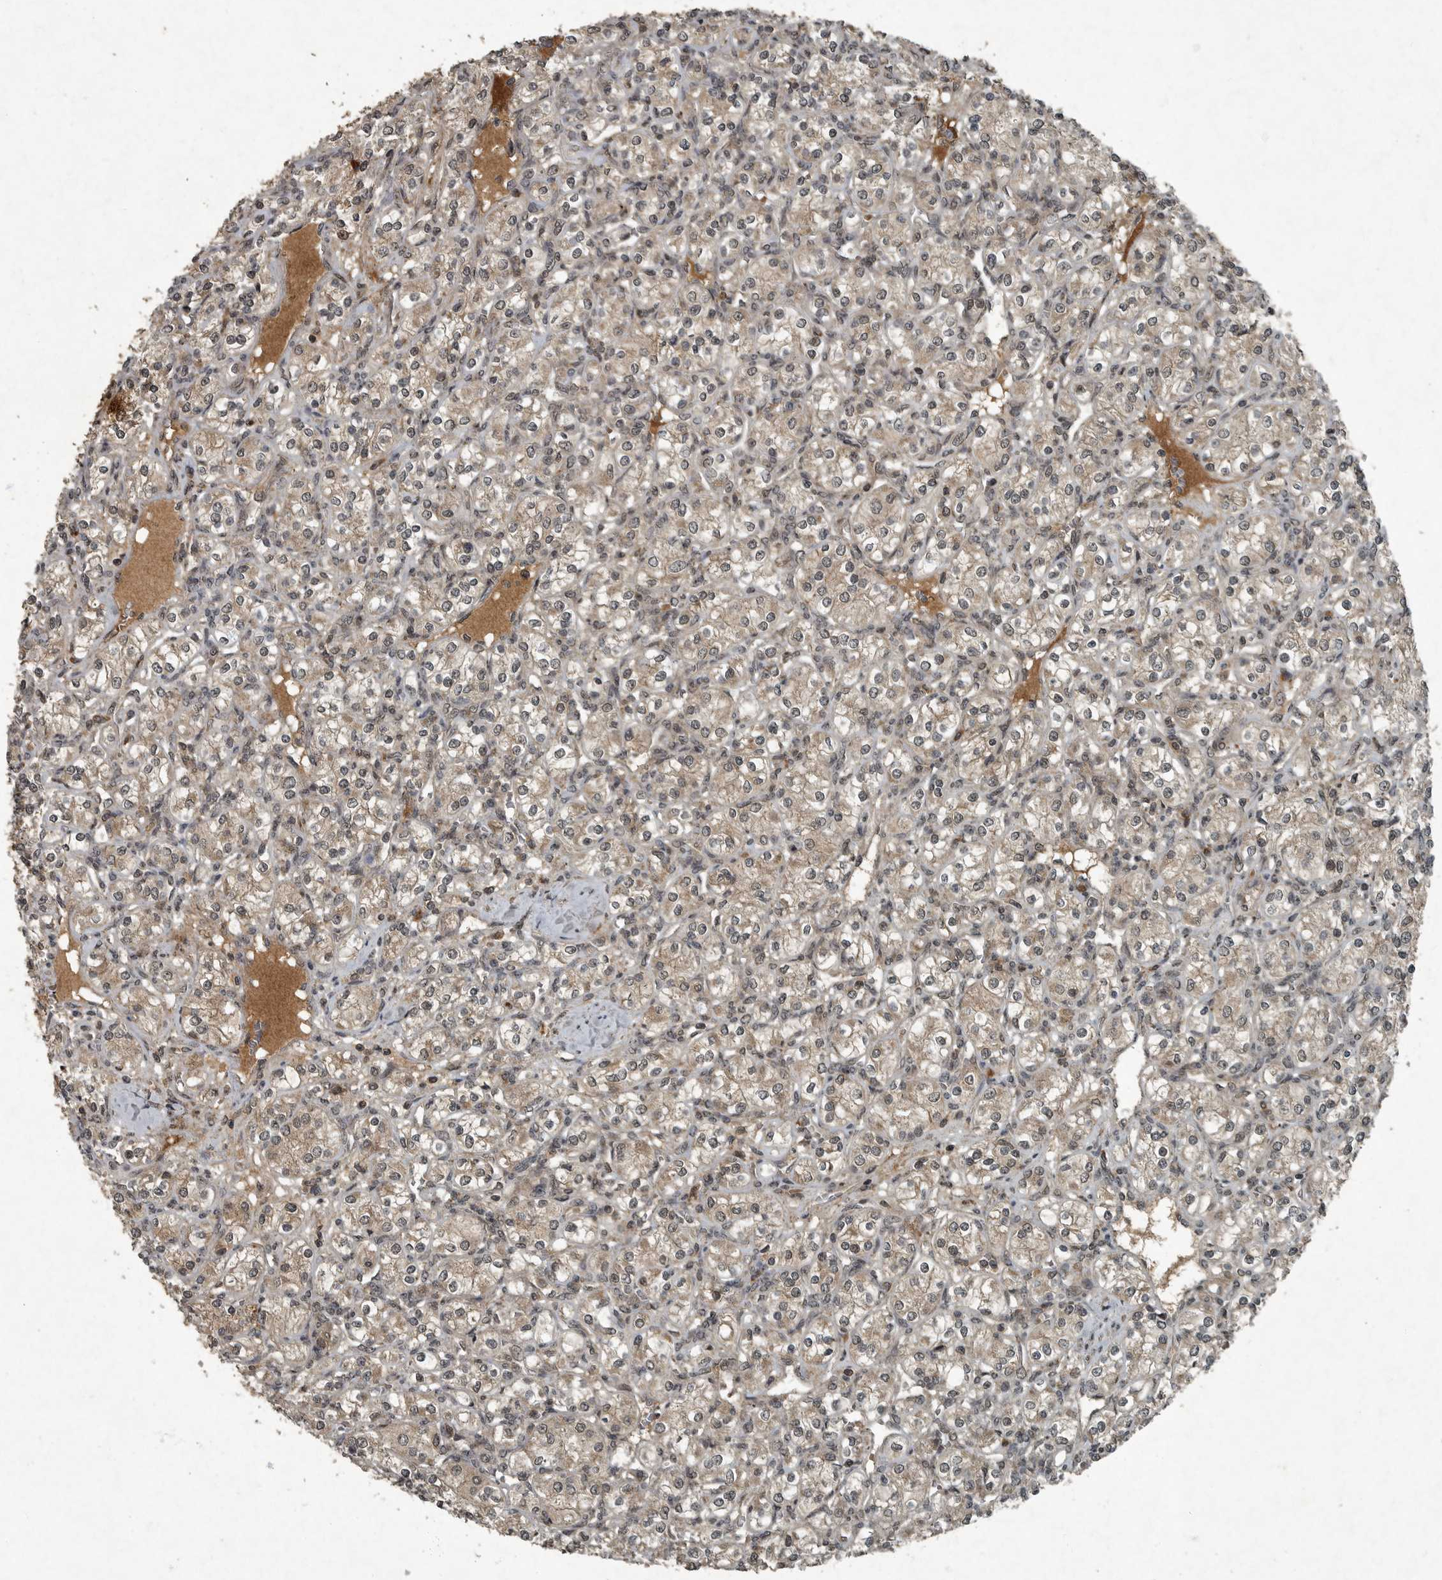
{"staining": {"intensity": "weak", "quantity": ">75%", "location": "cytoplasmic/membranous"}, "tissue": "renal cancer", "cell_type": "Tumor cells", "image_type": "cancer", "snomed": [{"axis": "morphology", "description": "Adenocarcinoma, NOS"}, {"axis": "topography", "description": "Kidney"}], "caption": "Immunohistochemical staining of renal adenocarcinoma exhibits low levels of weak cytoplasmic/membranous protein expression in approximately >75% of tumor cells. The staining was performed using DAB, with brown indicating positive protein expression. Nuclei are stained blue with hematoxylin.", "gene": "FOXO1", "patient": {"sex": "male", "age": 77}}